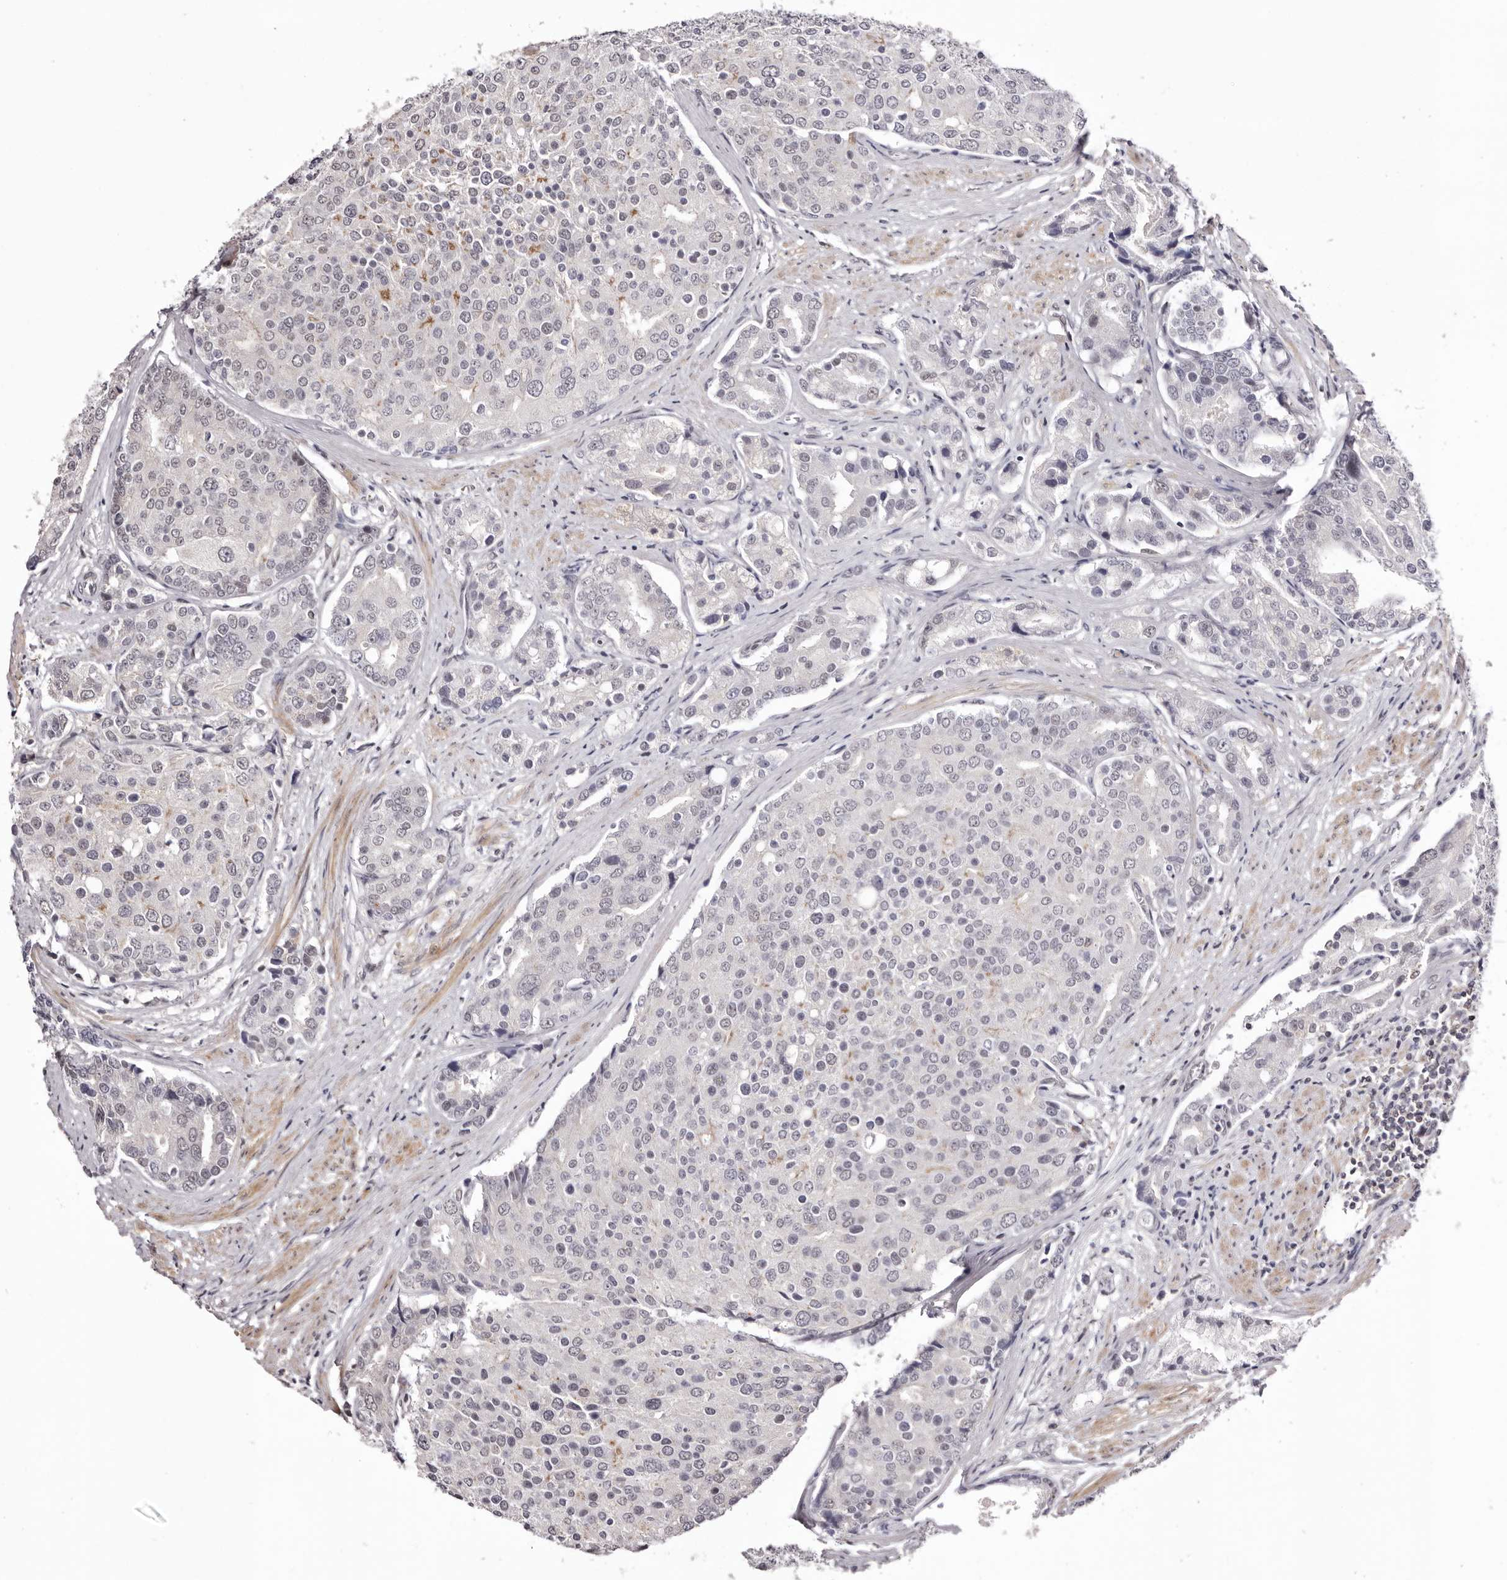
{"staining": {"intensity": "negative", "quantity": "none", "location": "none"}, "tissue": "prostate cancer", "cell_type": "Tumor cells", "image_type": "cancer", "snomed": [{"axis": "morphology", "description": "Adenocarcinoma, High grade"}, {"axis": "topography", "description": "Prostate"}], "caption": "This is an immunohistochemistry micrograph of human prostate adenocarcinoma (high-grade). There is no positivity in tumor cells.", "gene": "FBXO5", "patient": {"sex": "male", "age": 50}}